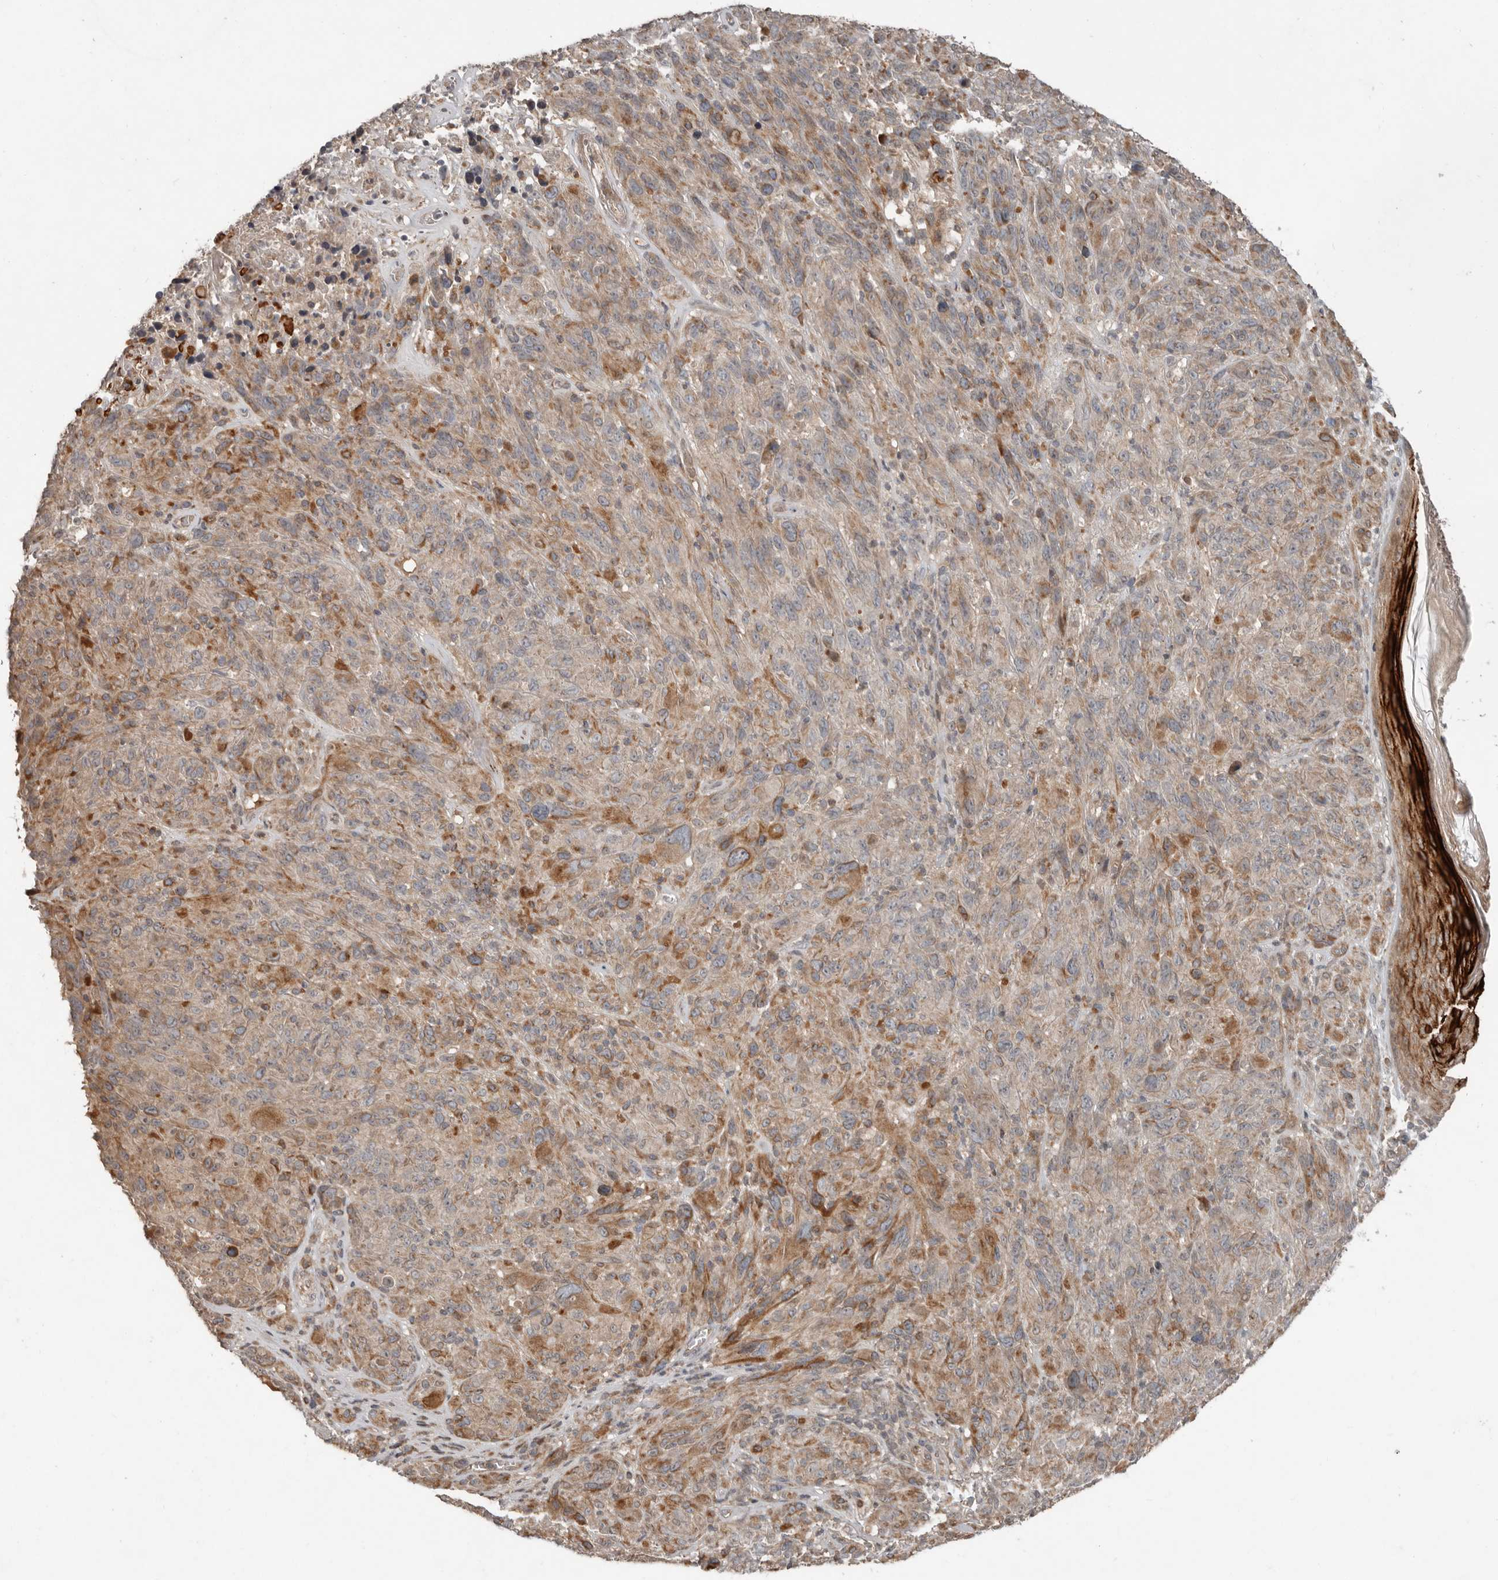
{"staining": {"intensity": "moderate", "quantity": "25%-75%", "location": "cytoplasmic/membranous"}, "tissue": "melanoma", "cell_type": "Tumor cells", "image_type": "cancer", "snomed": [{"axis": "morphology", "description": "Malignant melanoma, NOS"}, {"axis": "topography", "description": "Skin of head"}], "caption": "A histopathology image of human malignant melanoma stained for a protein displays moderate cytoplasmic/membranous brown staining in tumor cells.", "gene": "SLC6A7", "patient": {"sex": "male", "age": 96}}